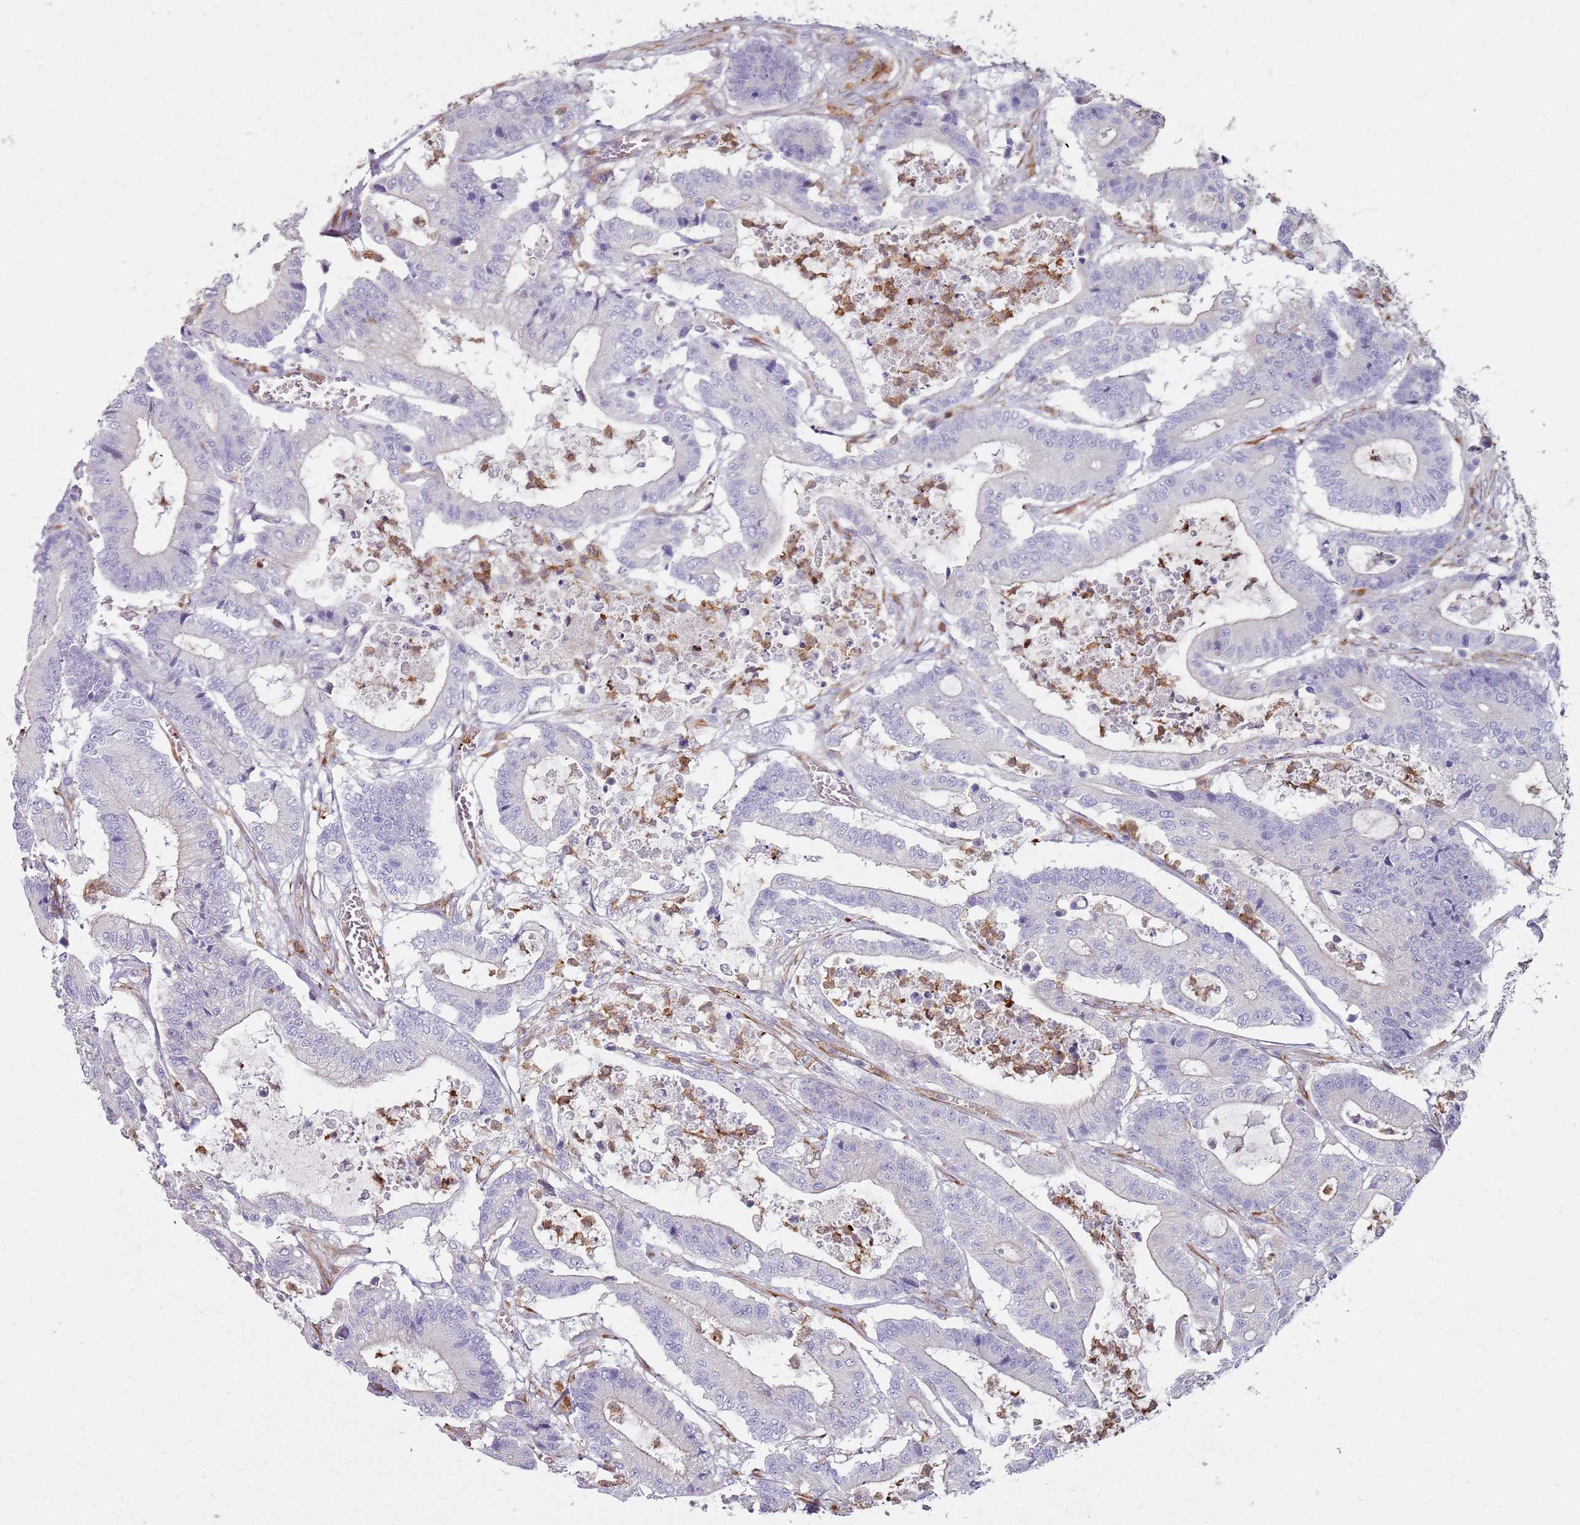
{"staining": {"intensity": "negative", "quantity": "none", "location": "none"}, "tissue": "colorectal cancer", "cell_type": "Tumor cells", "image_type": "cancer", "snomed": [{"axis": "morphology", "description": "Adenocarcinoma, NOS"}, {"axis": "topography", "description": "Colon"}], "caption": "The IHC image has no significant expression in tumor cells of colorectal cancer (adenocarcinoma) tissue. The staining is performed using DAB brown chromogen with nuclei counter-stained in using hematoxylin.", "gene": "PHLPP2", "patient": {"sex": "female", "age": 84}}